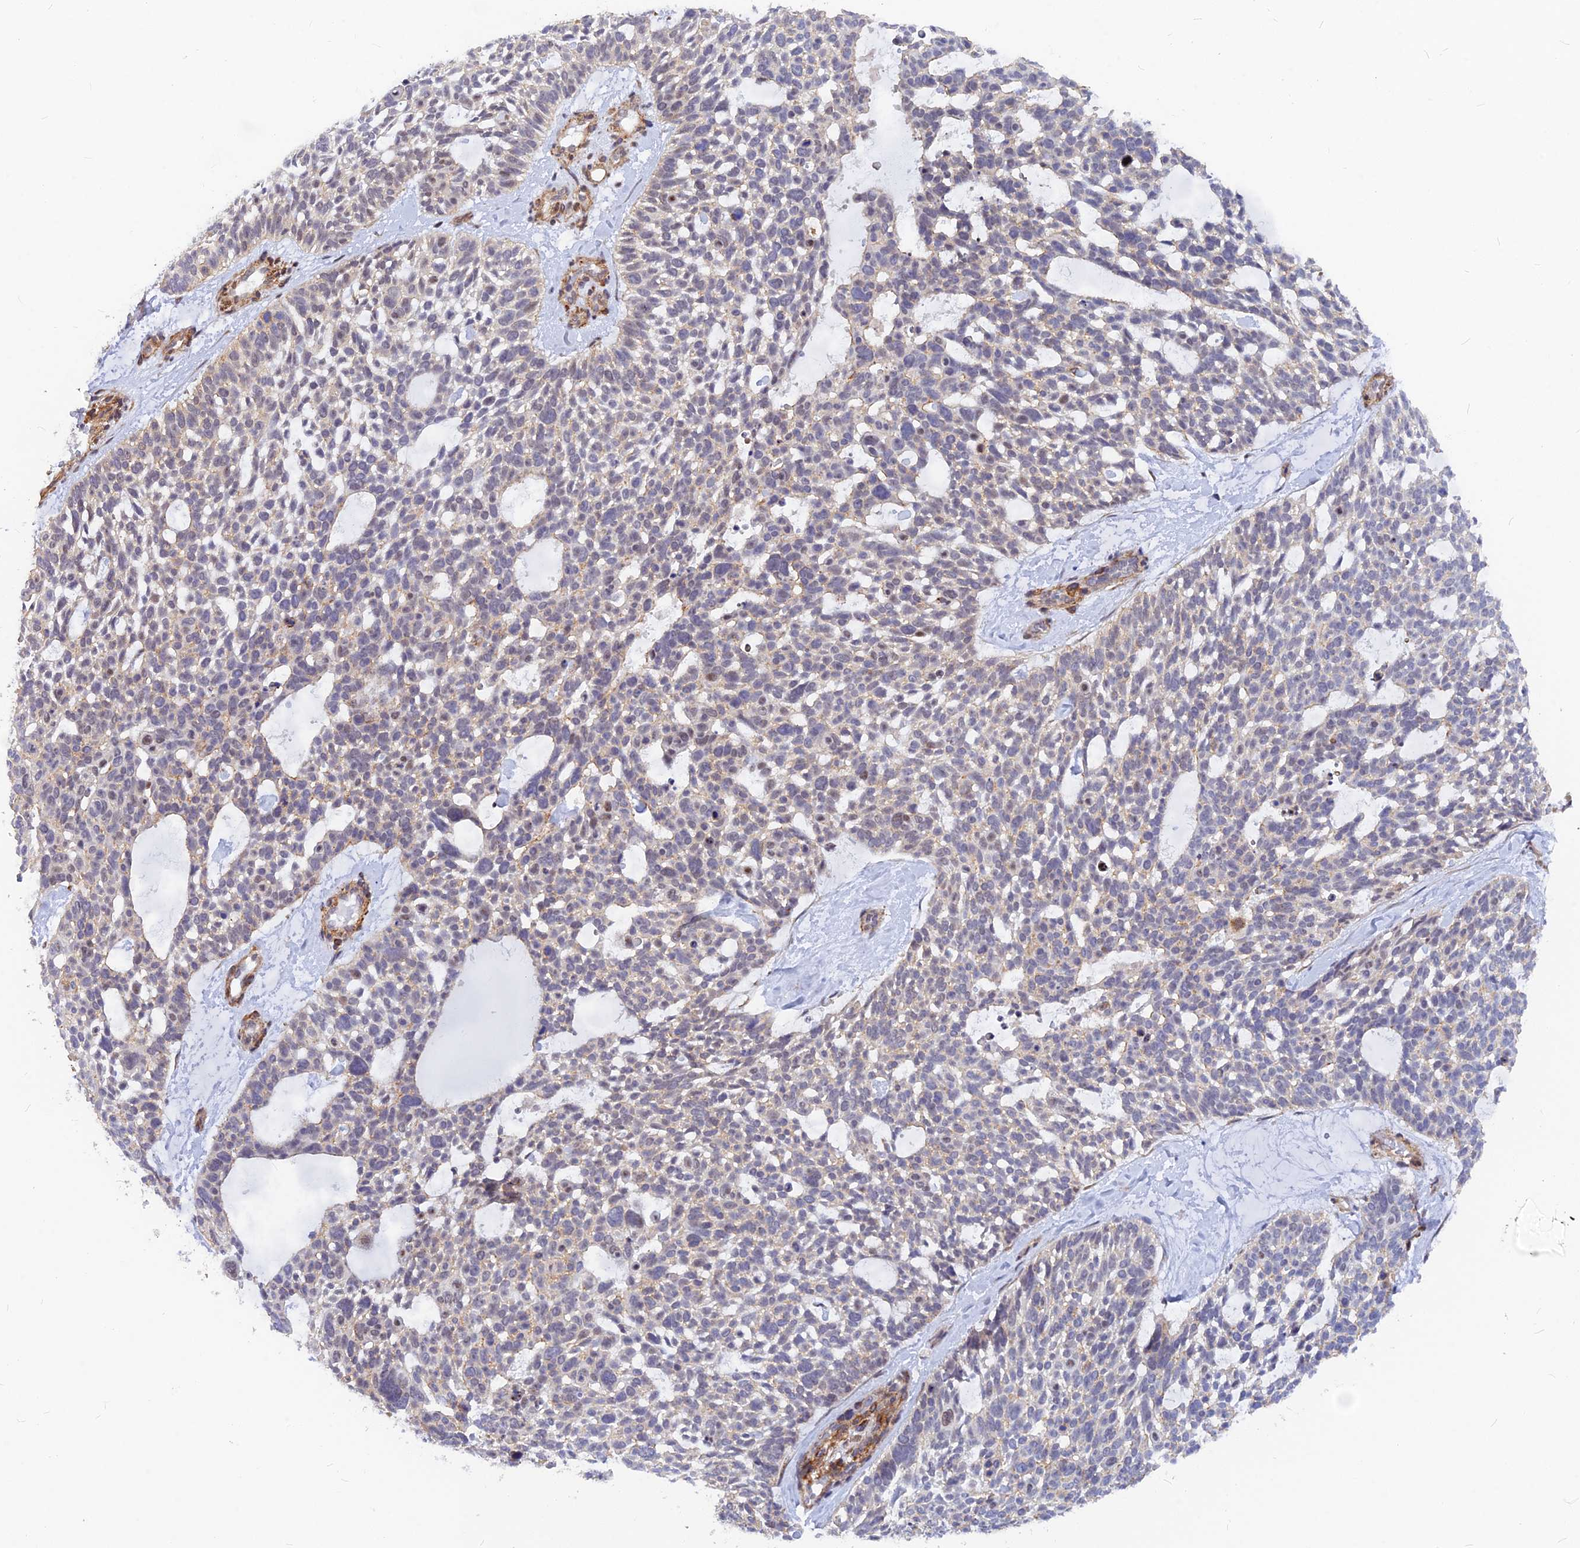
{"staining": {"intensity": "weak", "quantity": "<25%", "location": "cytoplasmic/membranous,nuclear"}, "tissue": "skin cancer", "cell_type": "Tumor cells", "image_type": "cancer", "snomed": [{"axis": "morphology", "description": "Basal cell carcinoma"}, {"axis": "topography", "description": "Skin"}], "caption": "Basal cell carcinoma (skin) was stained to show a protein in brown. There is no significant positivity in tumor cells. The staining was performed using DAB (3,3'-diaminobenzidine) to visualize the protein expression in brown, while the nuclei were stained in blue with hematoxylin (Magnification: 20x).", "gene": "VSTM2L", "patient": {"sex": "male", "age": 88}}